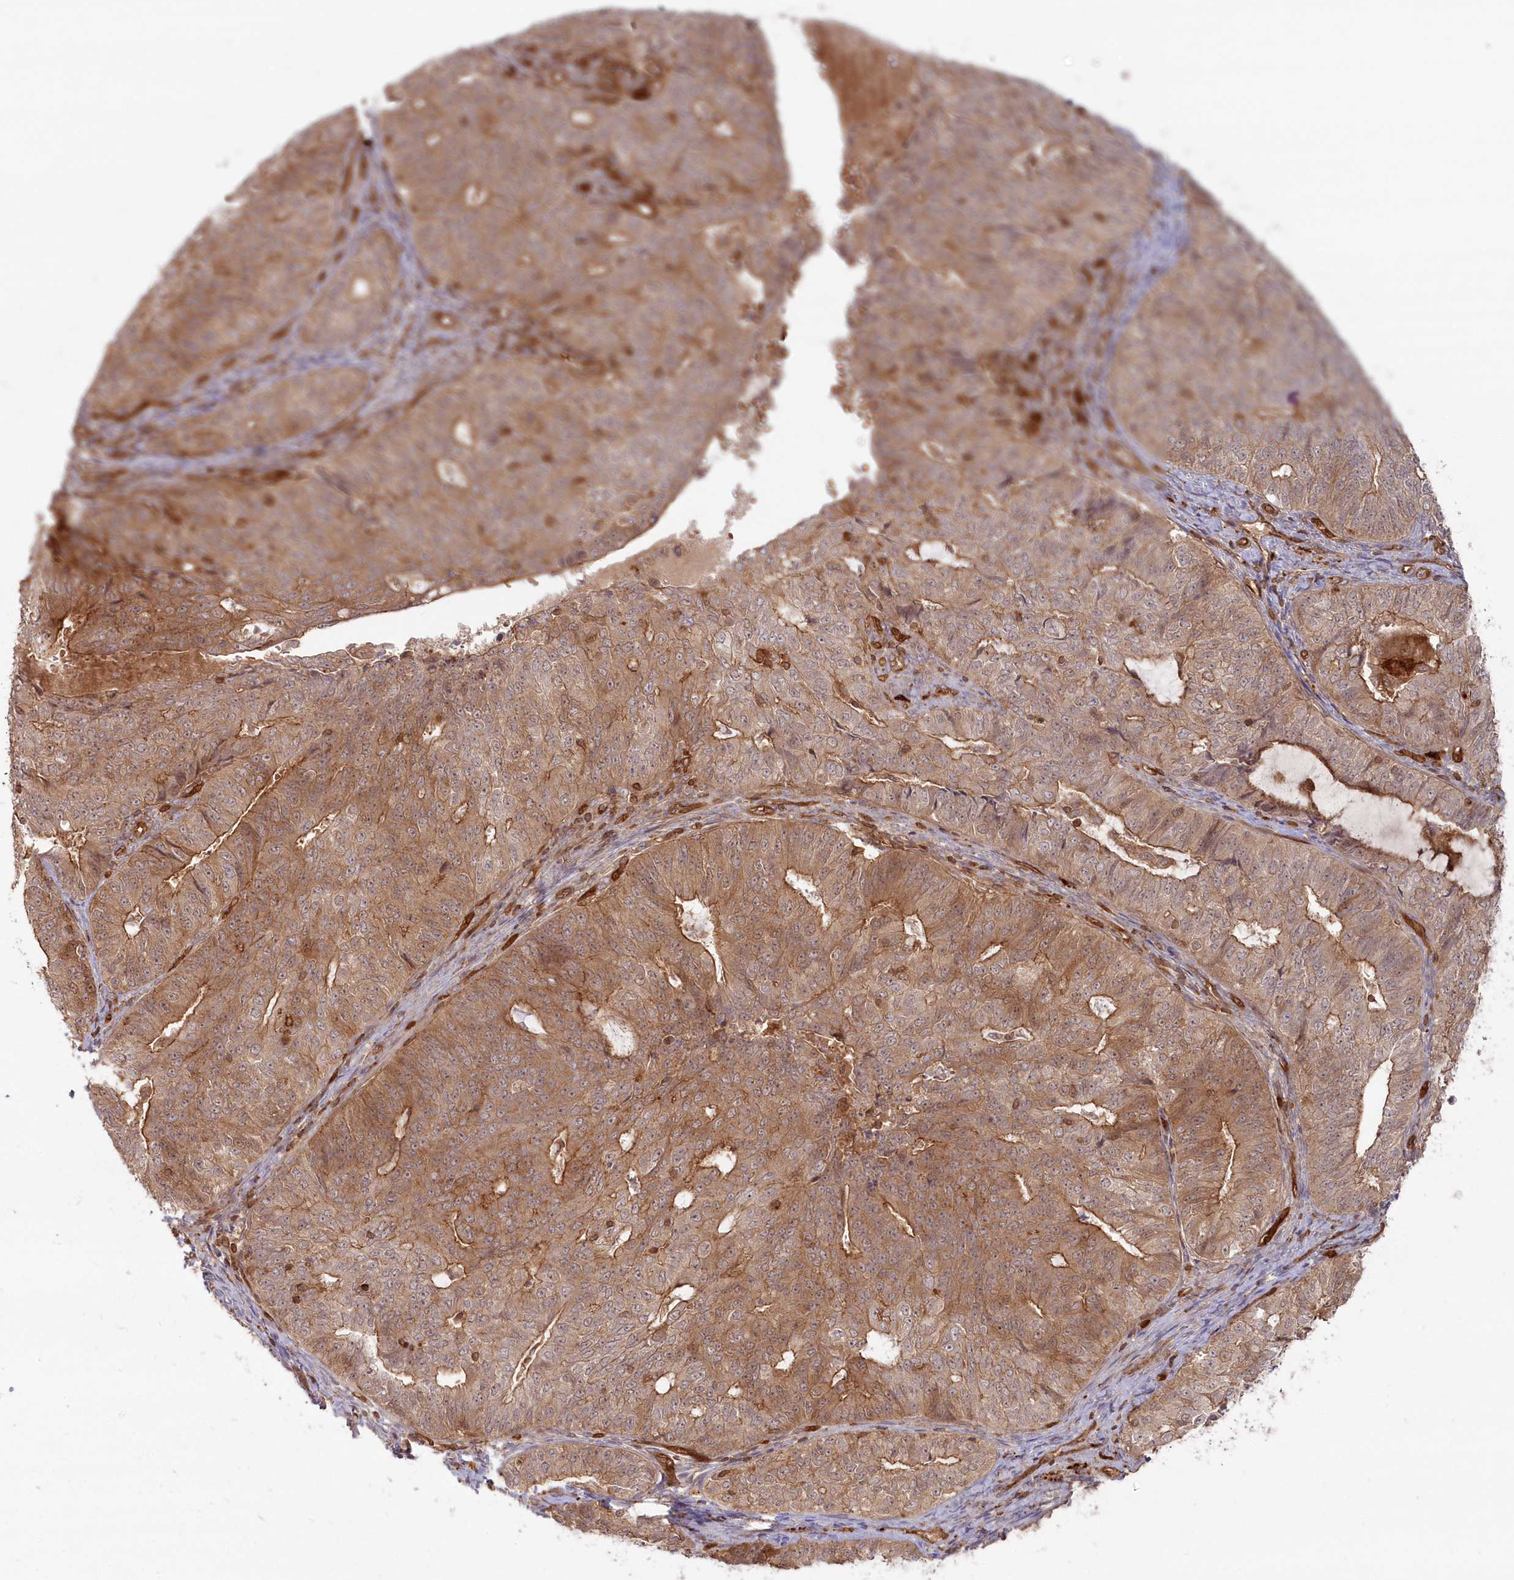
{"staining": {"intensity": "moderate", "quantity": ">75%", "location": "cytoplasmic/membranous"}, "tissue": "endometrial cancer", "cell_type": "Tumor cells", "image_type": "cancer", "snomed": [{"axis": "morphology", "description": "Adenocarcinoma, NOS"}, {"axis": "topography", "description": "Endometrium"}], "caption": "The immunohistochemical stain highlights moderate cytoplasmic/membranous positivity in tumor cells of adenocarcinoma (endometrial) tissue. (DAB IHC, brown staining for protein, blue staining for nuclei).", "gene": "RGCC", "patient": {"sex": "female", "age": 32}}